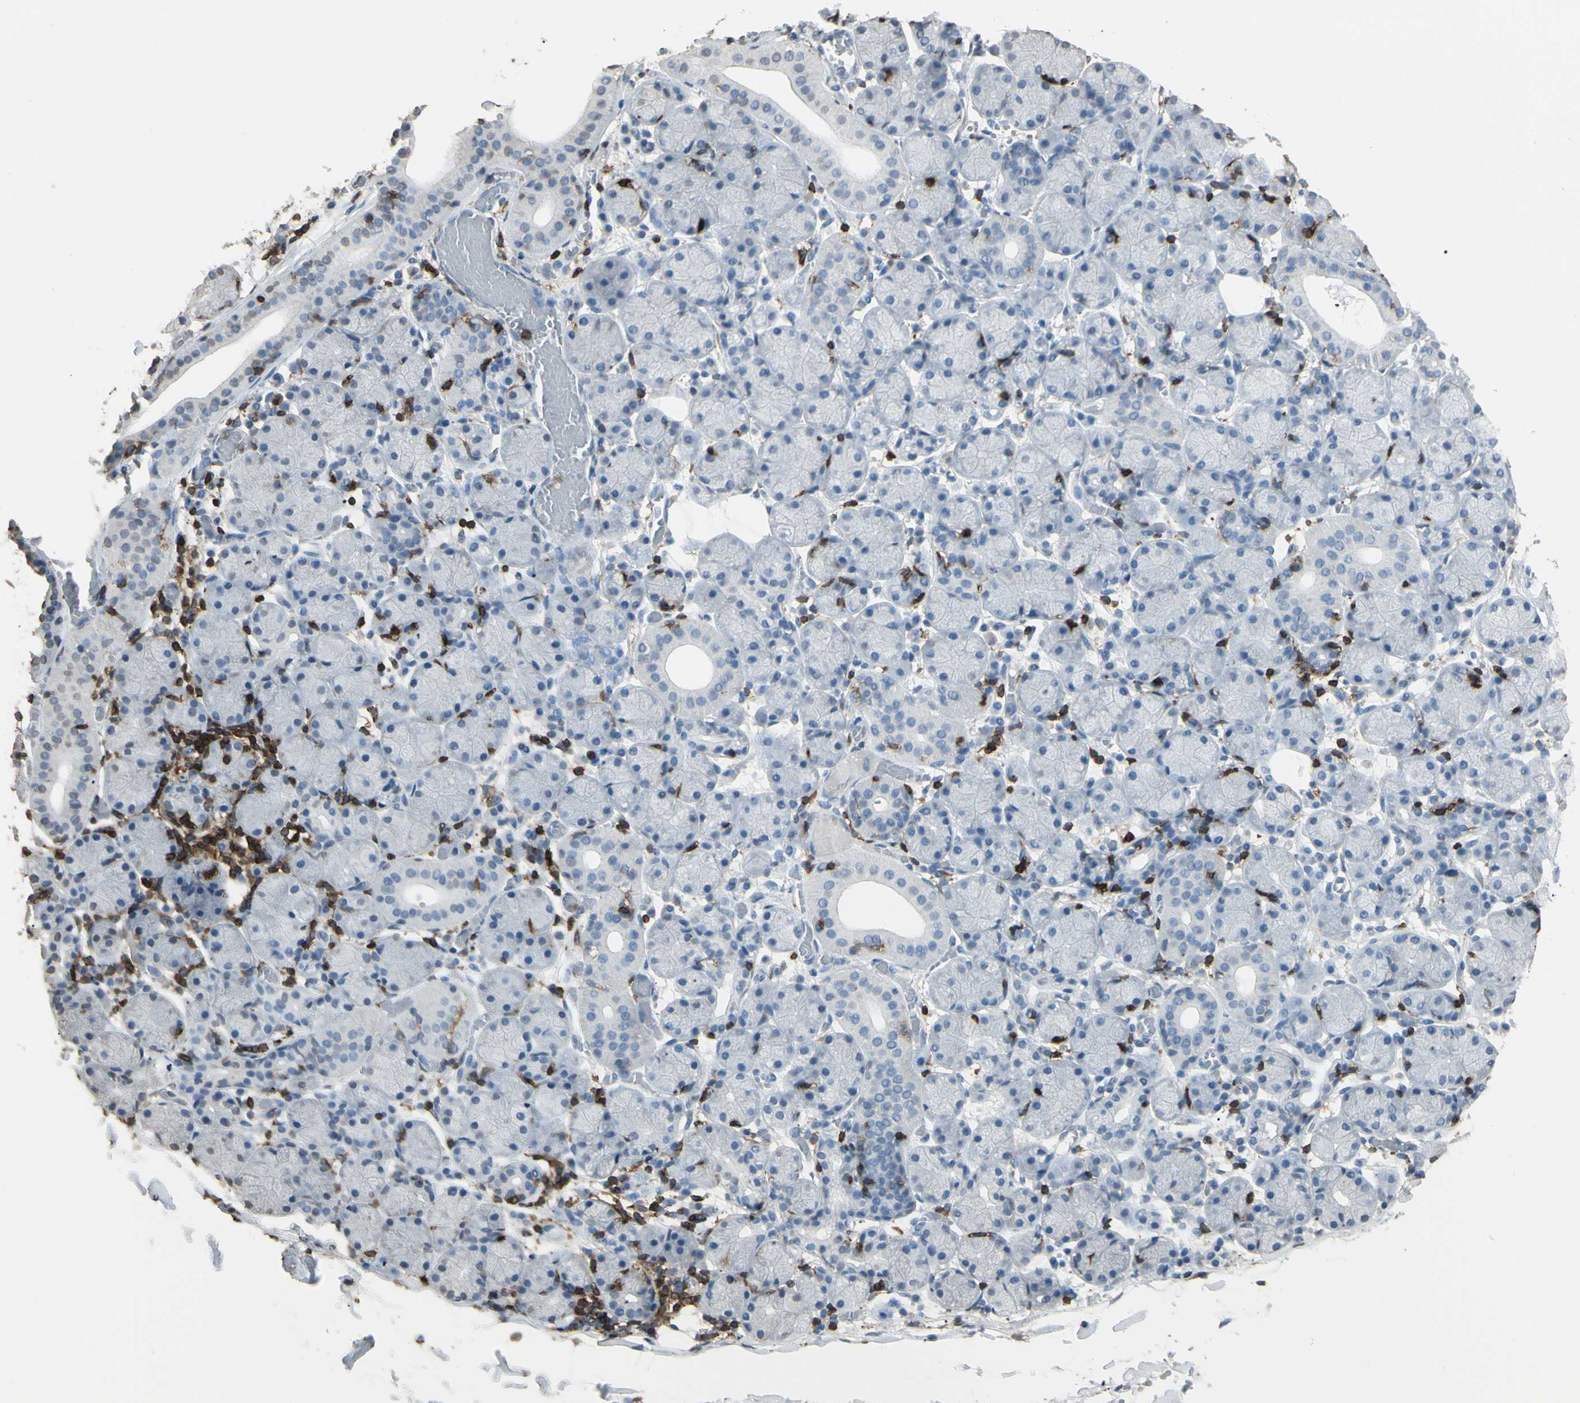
{"staining": {"intensity": "negative", "quantity": "none", "location": "none"}, "tissue": "salivary gland", "cell_type": "Glandular cells", "image_type": "normal", "snomed": [{"axis": "morphology", "description": "Normal tissue, NOS"}, {"axis": "topography", "description": "Salivary gland"}], "caption": "Image shows no protein staining in glandular cells of unremarkable salivary gland. (DAB (3,3'-diaminobenzidine) immunohistochemistry (IHC) visualized using brightfield microscopy, high magnification).", "gene": "PSTPIP1", "patient": {"sex": "female", "age": 24}}